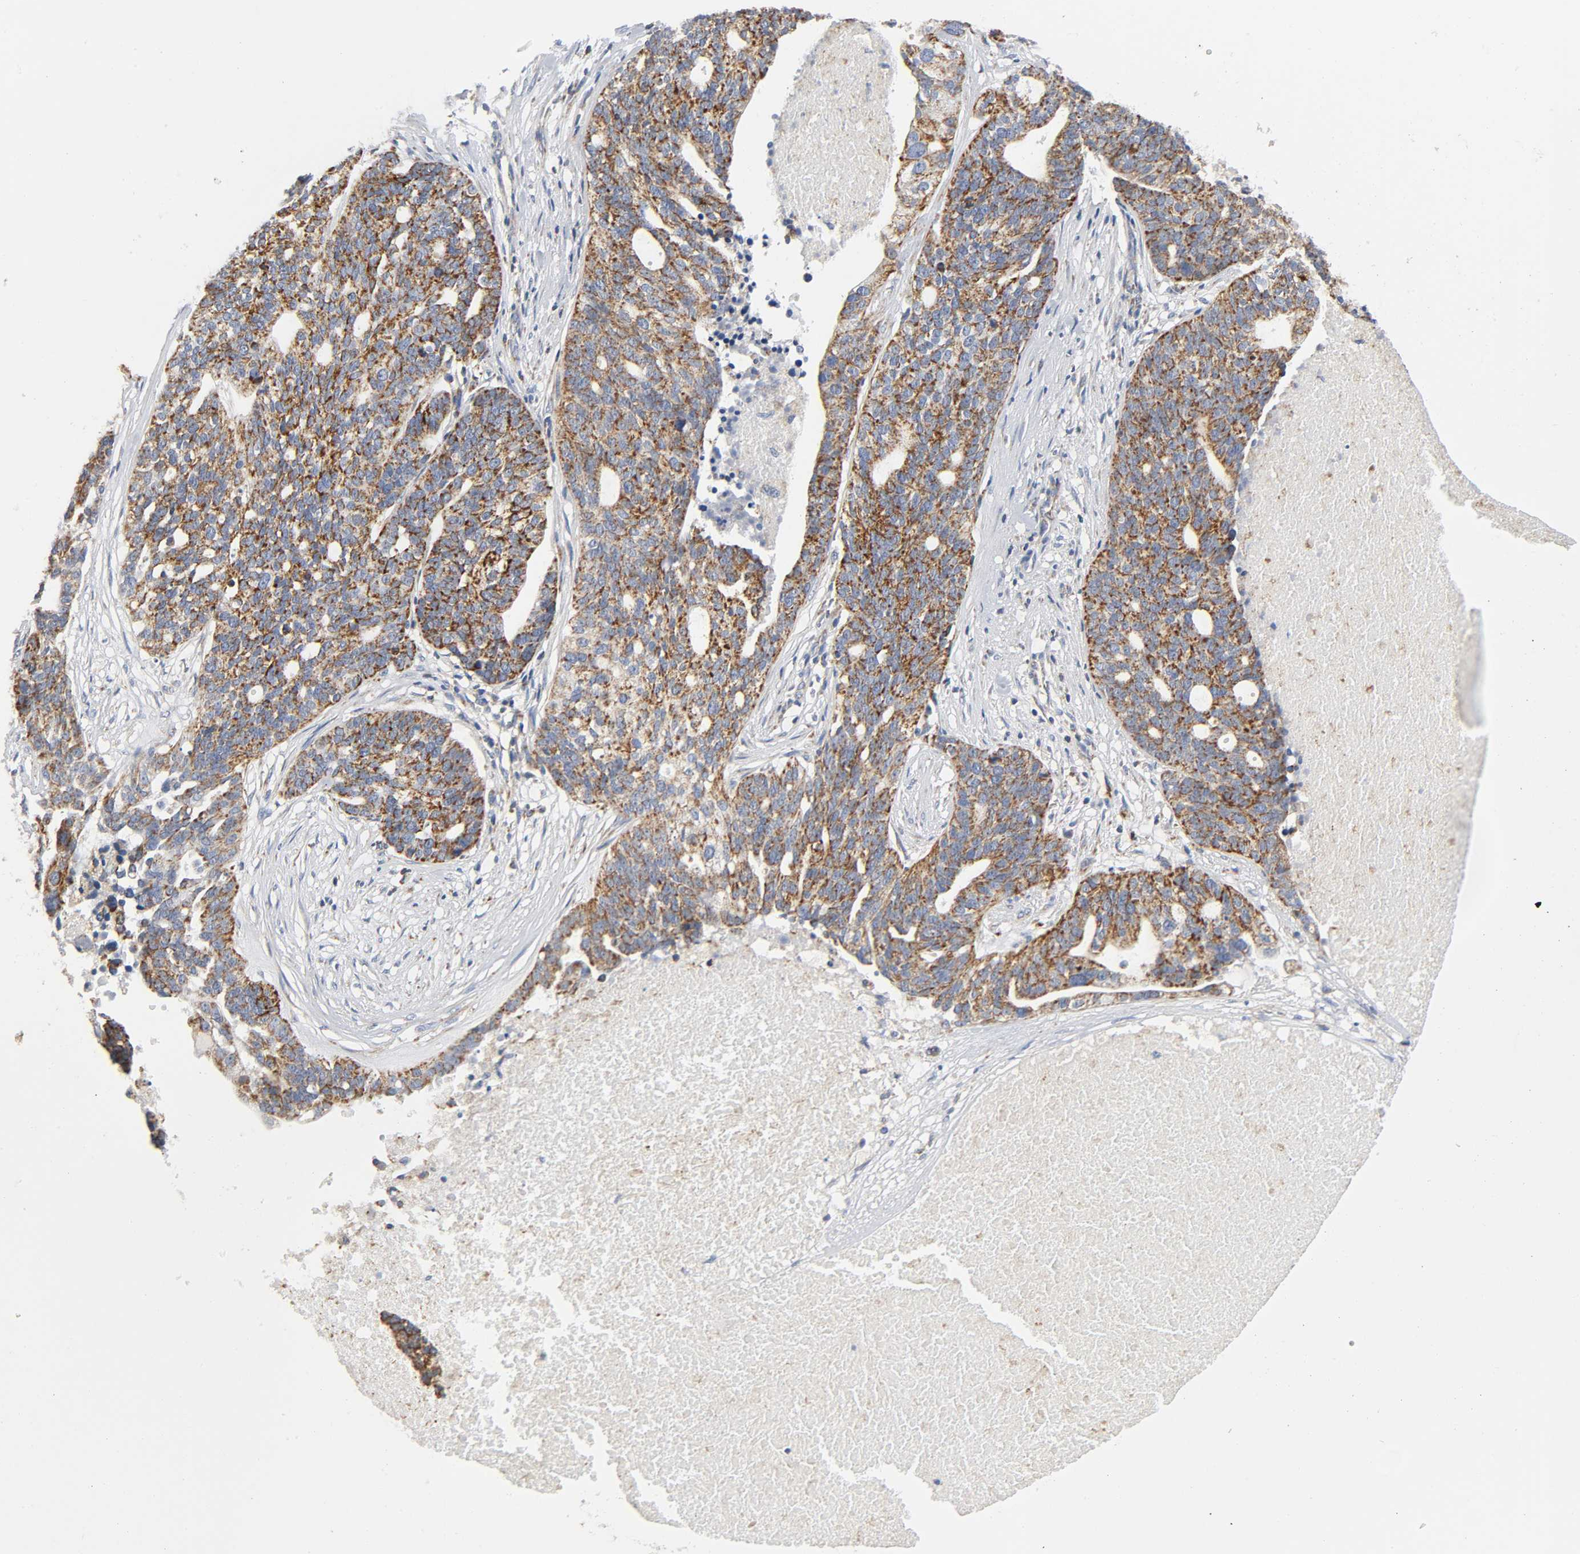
{"staining": {"intensity": "strong", "quantity": ">75%", "location": "cytoplasmic/membranous"}, "tissue": "ovarian cancer", "cell_type": "Tumor cells", "image_type": "cancer", "snomed": [{"axis": "morphology", "description": "Cystadenocarcinoma, serous, NOS"}, {"axis": "topography", "description": "Ovary"}], "caption": "Immunohistochemical staining of human ovarian serous cystadenocarcinoma exhibits strong cytoplasmic/membranous protein positivity in approximately >75% of tumor cells.", "gene": "BAK1", "patient": {"sex": "female", "age": 59}}